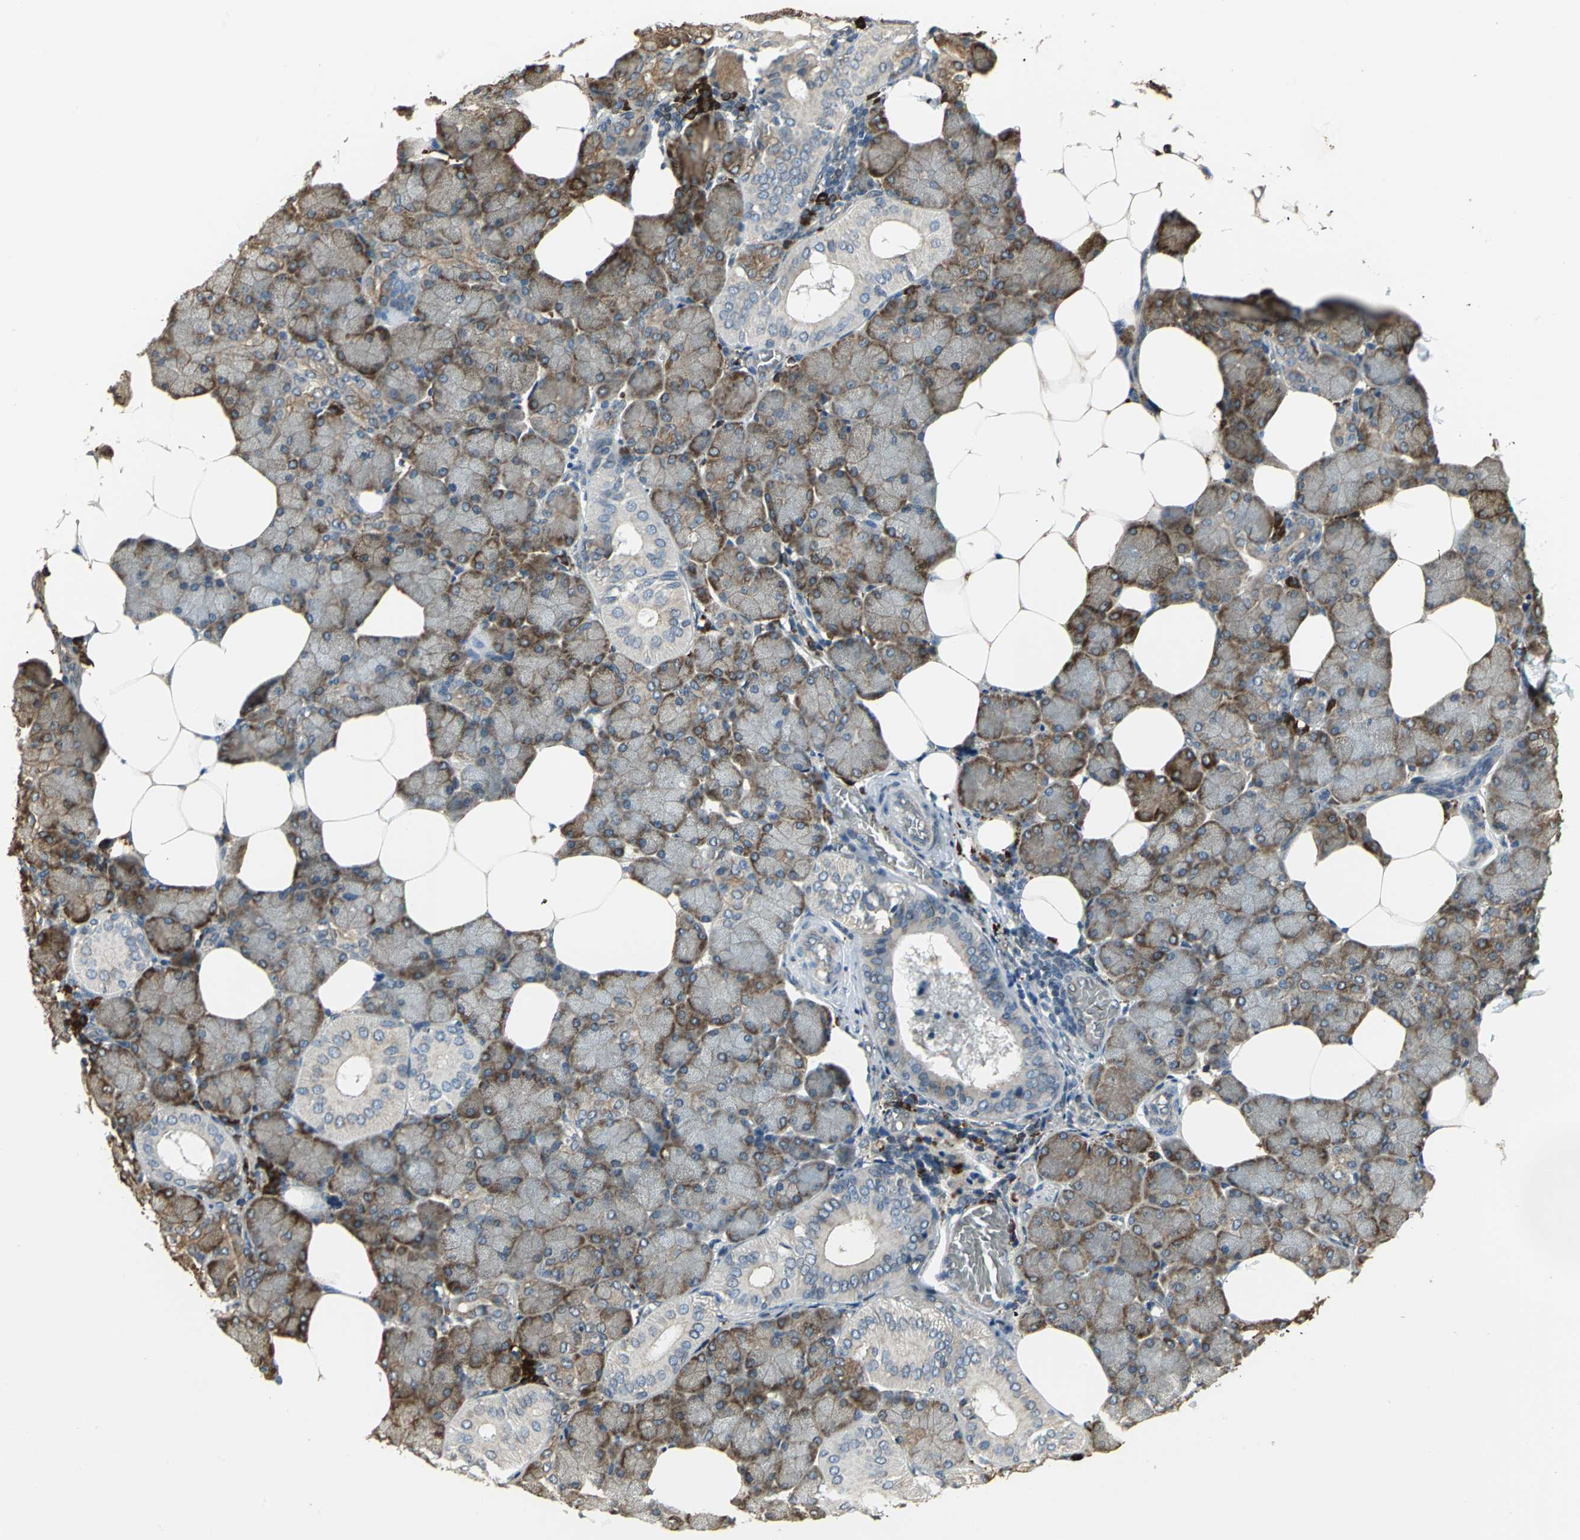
{"staining": {"intensity": "strong", "quantity": ">75%", "location": "cytoplasmic/membranous"}, "tissue": "salivary gland", "cell_type": "Glandular cells", "image_type": "normal", "snomed": [{"axis": "morphology", "description": "Normal tissue, NOS"}, {"axis": "morphology", "description": "Adenoma, NOS"}, {"axis": "topography", "description": "Salivary gland"}], "caption": "A micrograph of human salivary gland stained for a protein exhibits strong cytoplasmic/membranous brown staining in glandular cells.", "gene": "SYVN1", "patient": {"sex": "female", "age": 32}}